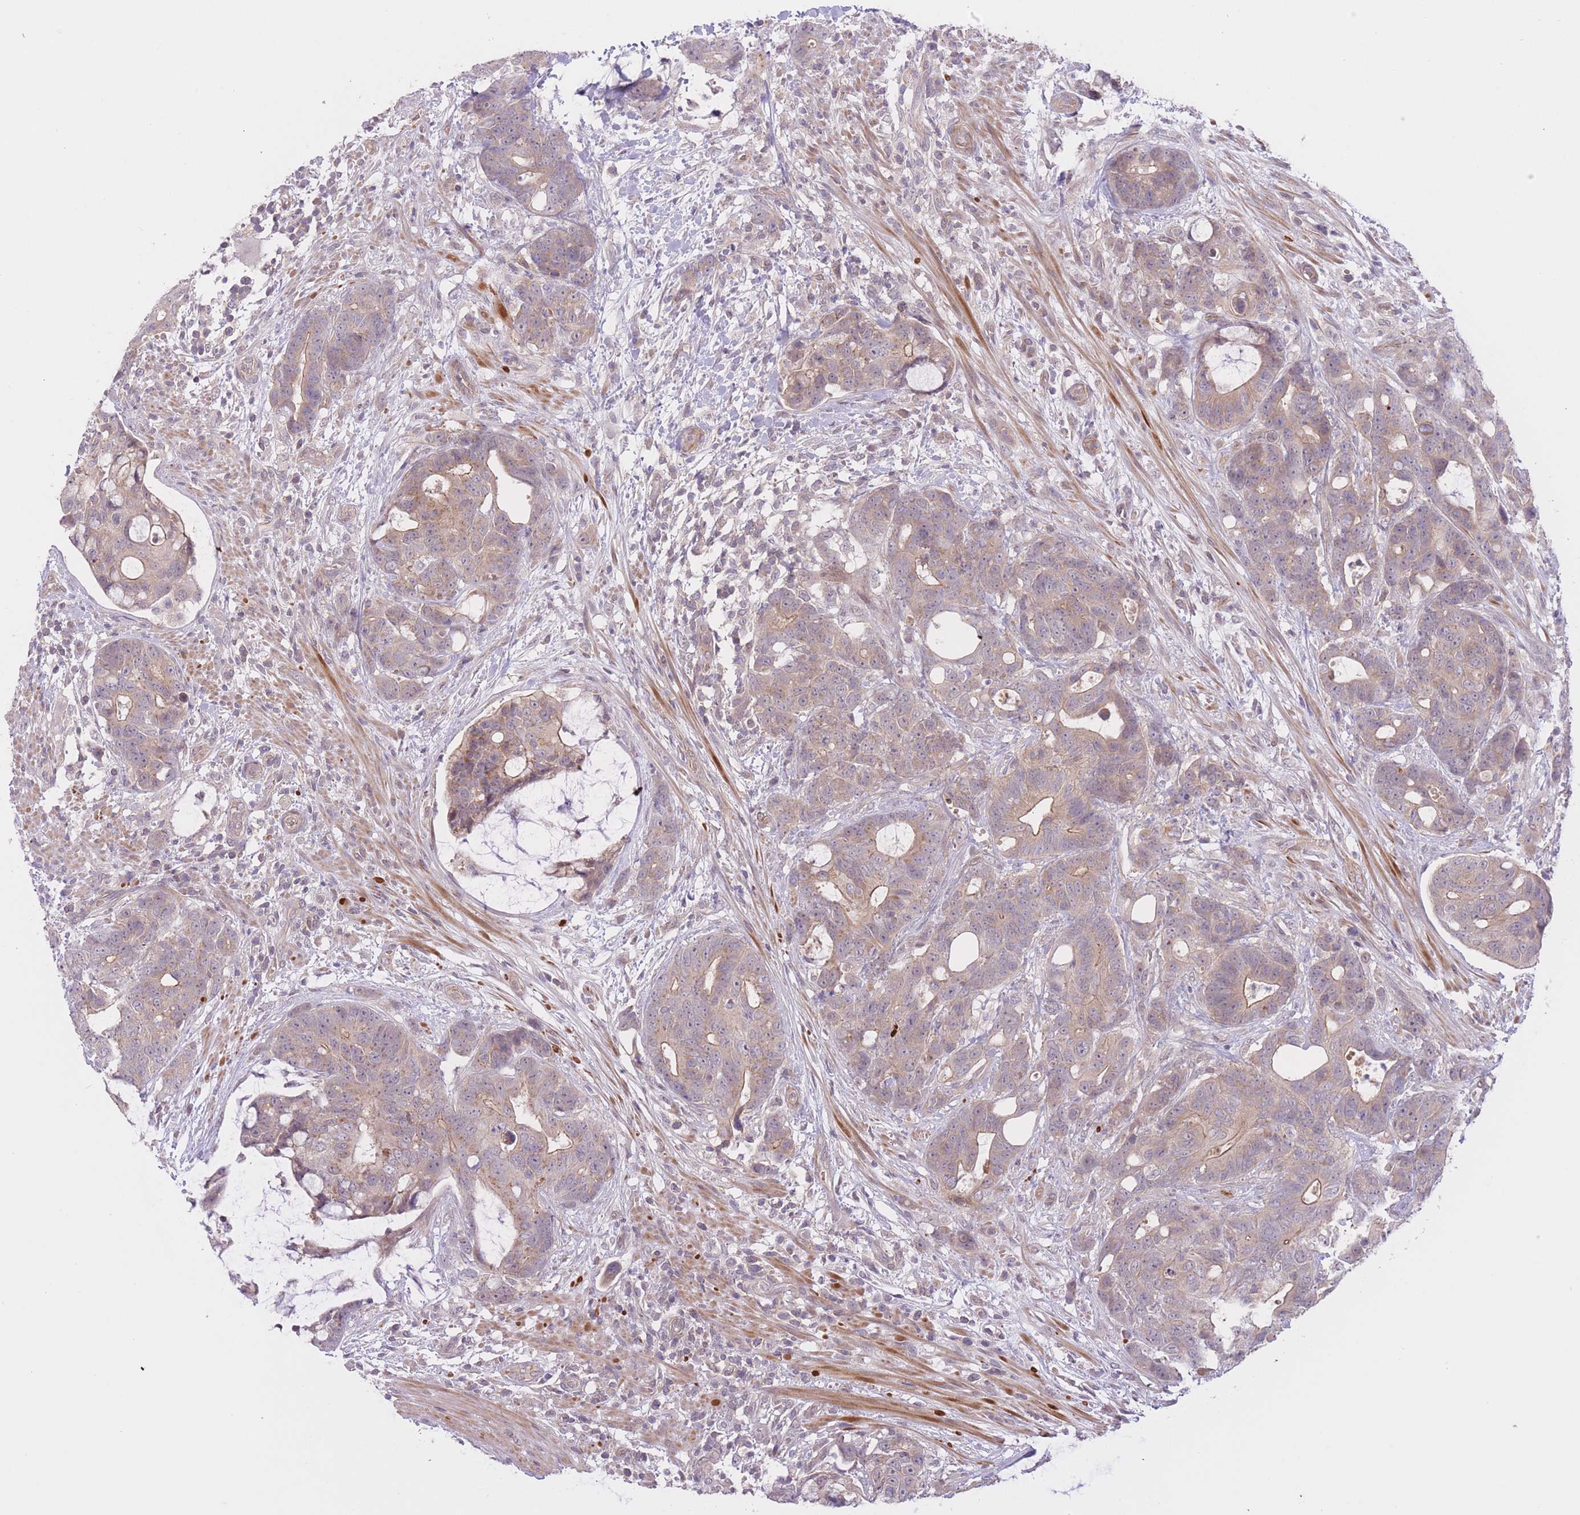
{"staining": {"intensity": "weak", "quantity": ">75%", "location": "cytoplasmic/membranous"}, "tissue": "colorectal cancer", "cell_type": "Tumor cells", "image_type": "cancer", "snomed": [{"axis": "morphology", "description": "Adenocarcinoma, NOS"}, {"axis": "topography", "description": "Colon"}], "caption": "The histopathology image displays immunohistochemical staining of adenocarcinoma (colorectal). There is weak cytoplasmic/membranous positivity is appreciated in approximately >75% of tumor cells.", "gene": "FUT5", "patient": {"sex": "female", "age": 82}}